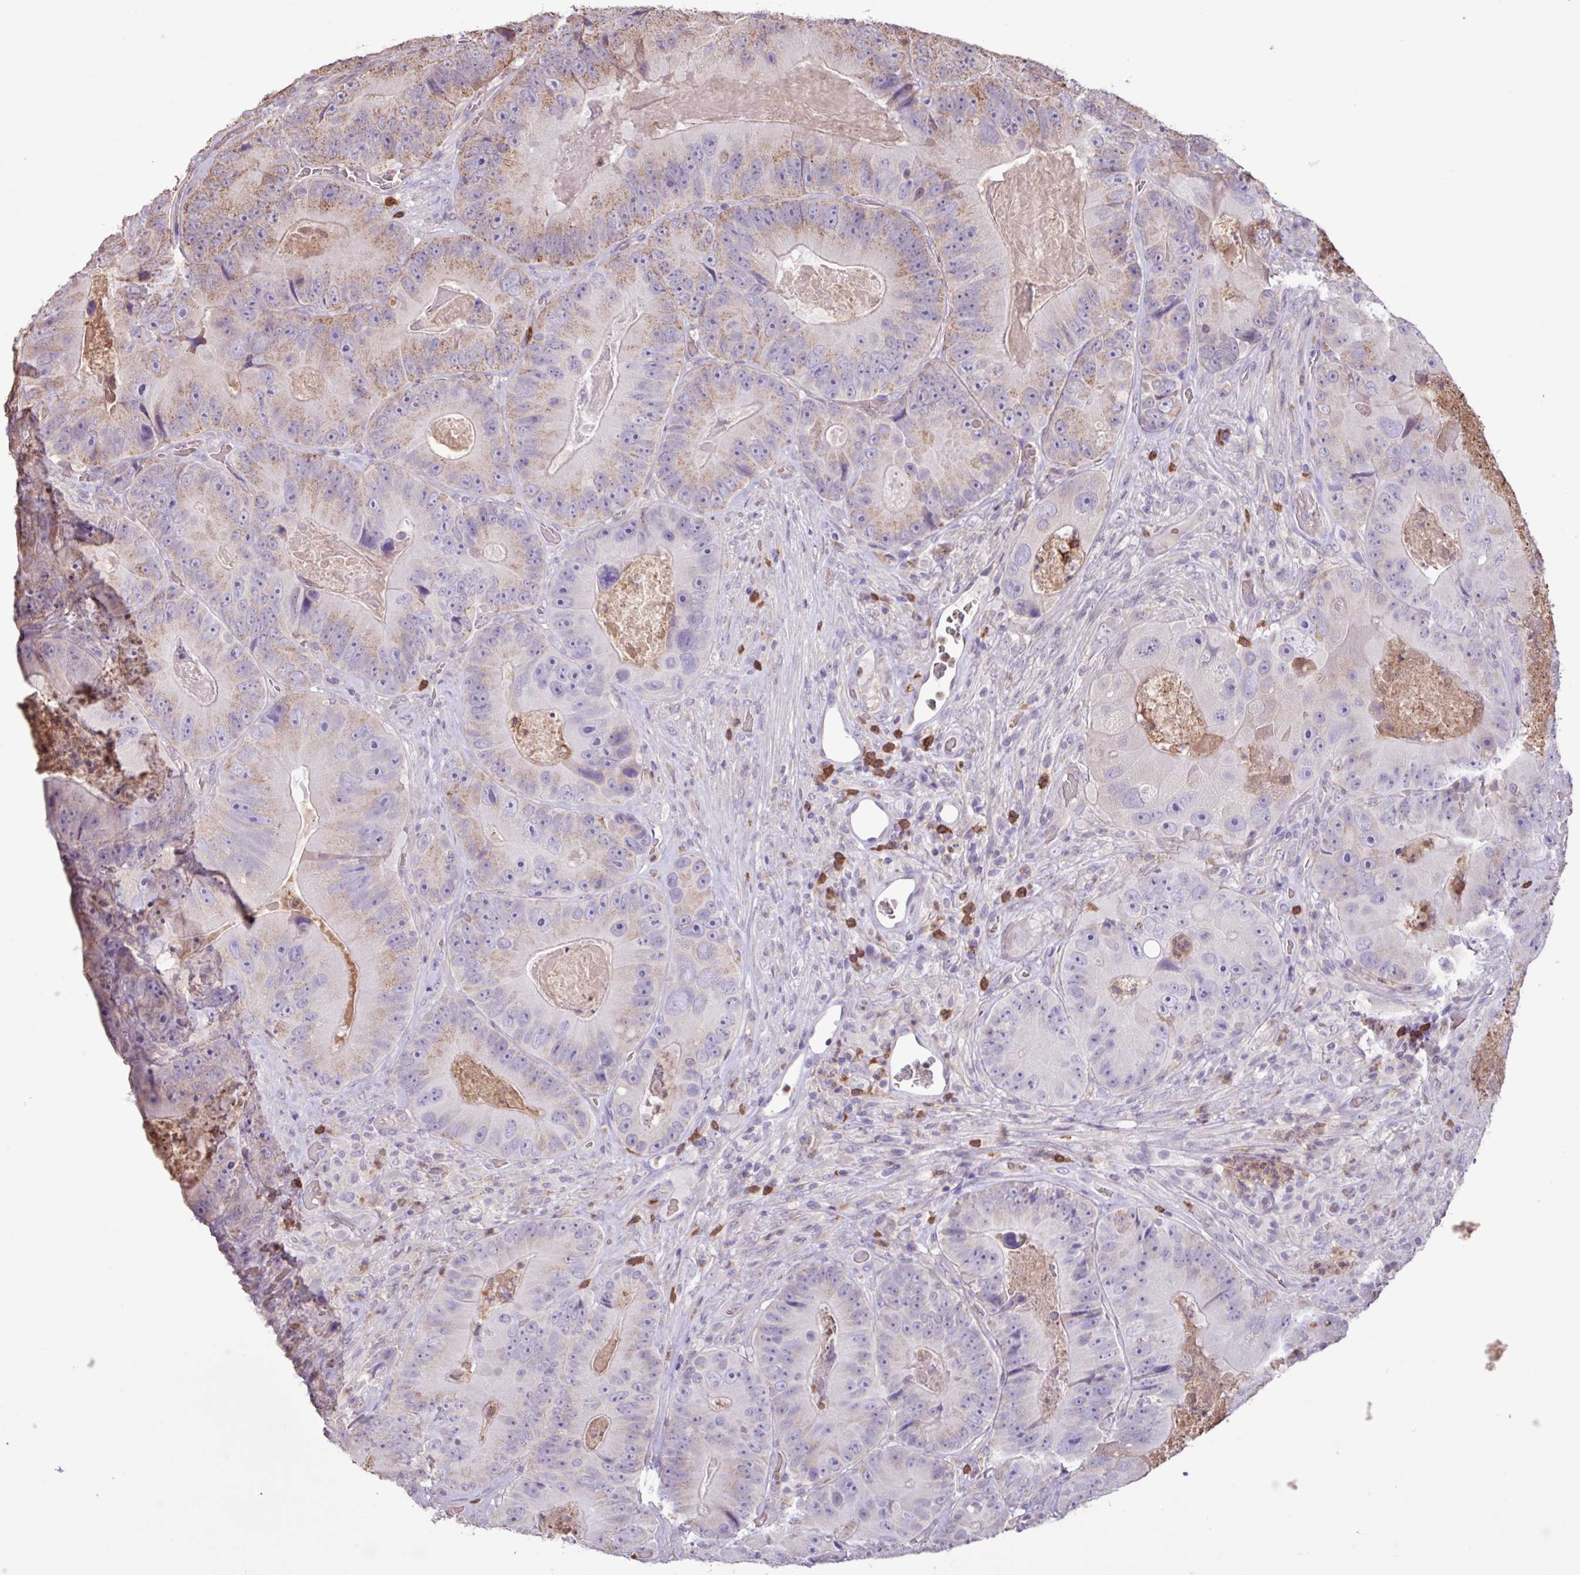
{"staining": {"intensity": "weak", "quantity": "25%-75%", "location": "cytoplasmic/membranous"}, "tissue": "colorectal cancer", "cell_type": "Tumor cells", "image_type": "cancer", "snomed": [{"axis": "morphology", "description": "Adenocarcinoma, NOS"}, {"axis": "topography", "description": "Colon"}], "caption": "An immunohistochemistry micrograph of neoplastic tissue is shown. Protein staining in brown shows weak cytoplasmic/membranous positivity in colorectal adenocarcinoma within tumor cells.", "gene": "CHST11", "patient": {"sex": "female", "age": 86}}